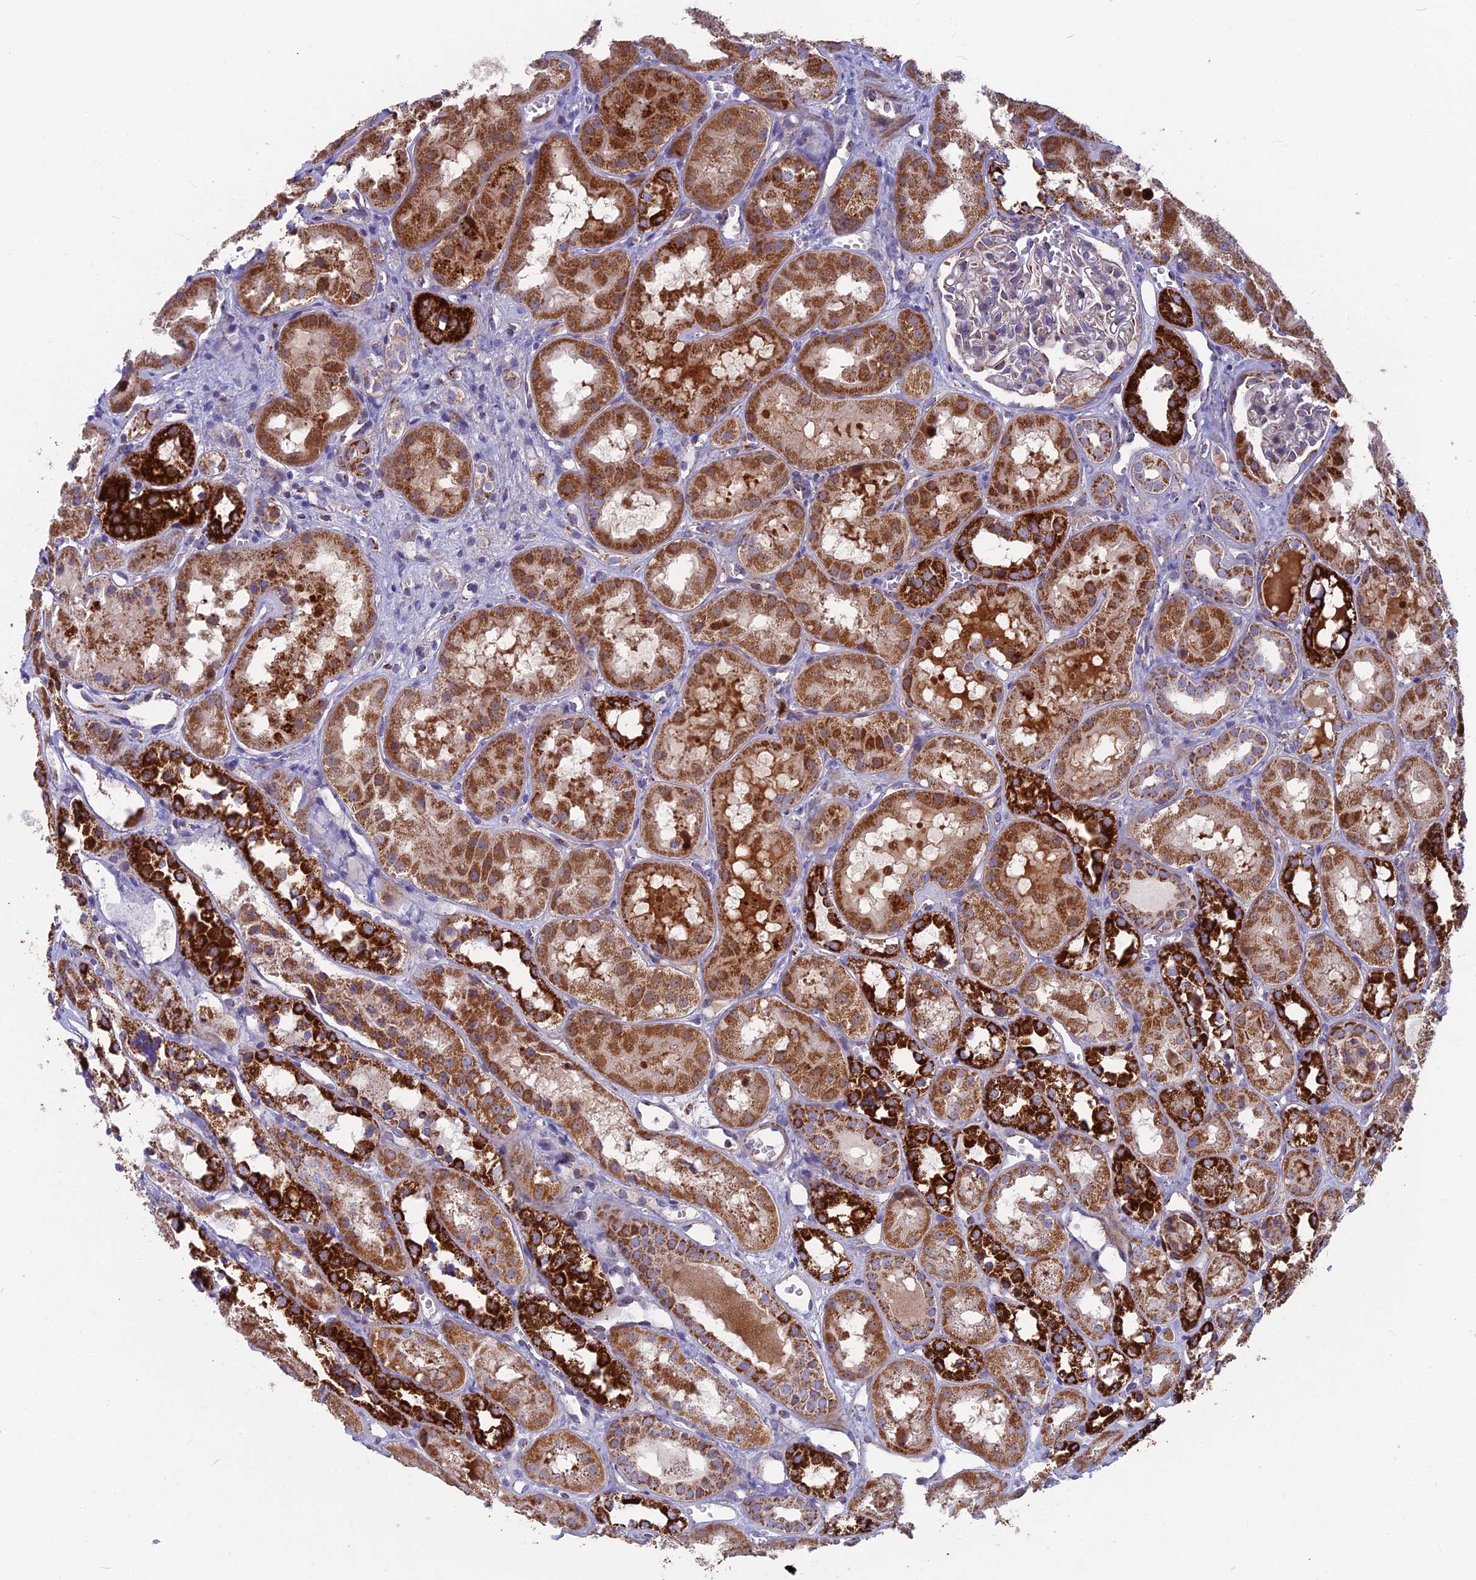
{"staining": {"intensity": "weak", "quantity": "<25%", "location": "cytoplasmic/membranous"}, "tissue": "kidney", "cell_type": "Cells in glomeruli", "image_type": "normal", "snomed": [{"axis": "morphology", "description": "Normal tissue, NOS"}, {"axis": "topography", "description": "Kidney"}], "caption": "Cells in glomeruli are negative for brown protein staining in benign kidney. (Stains: DAB (3,3'-diaminobenzidine) immunohistochemistry with hematoxylin counter stain, Microscopy: brightfield microscopy at high magnification).", "gene": "CS", "patient": {"sex": "male", "age": 16}}